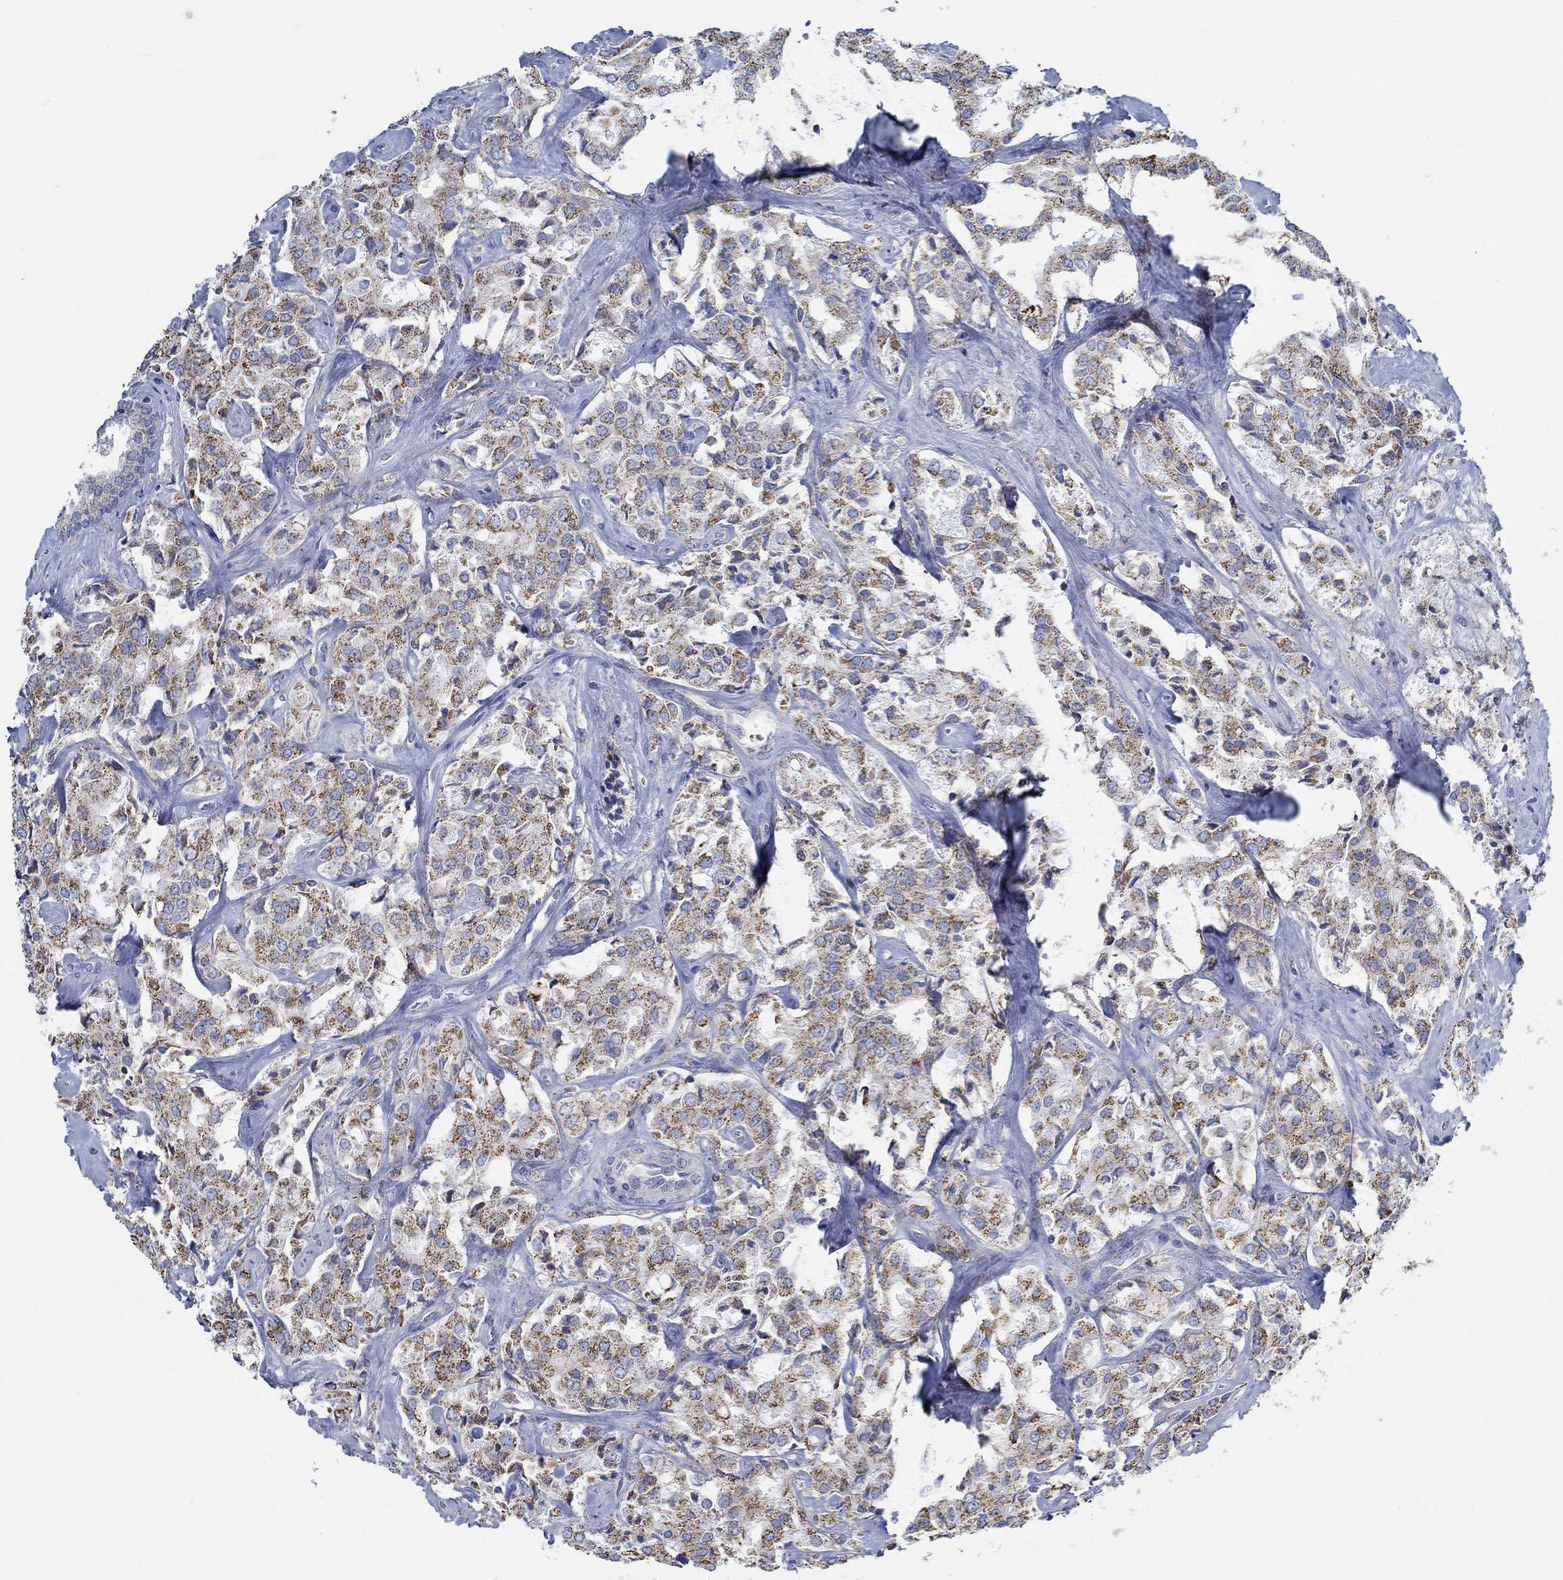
{"staining": {"intensity": "strong", "quantity": "25%-75%", "location": "cytoplasmic/membranous"}, "tissue": "prostate cancer", "cell_type": "Tumor cells", "image_type": "cancer", "snomed": [{"axis": "morphology", "description": "Adenocarcinoma, NOS"}, {"axis": "topography", "description": "Prostate"}], "caption": "Protein staining by IHC exhibits strong cytoplasmic/membranous positivity in about 25%-75% of tumor cells in prostate cancer (adenocarcinoma).", "gene": "GLOD5", "patient": {"sex": "male", "age": 66}}